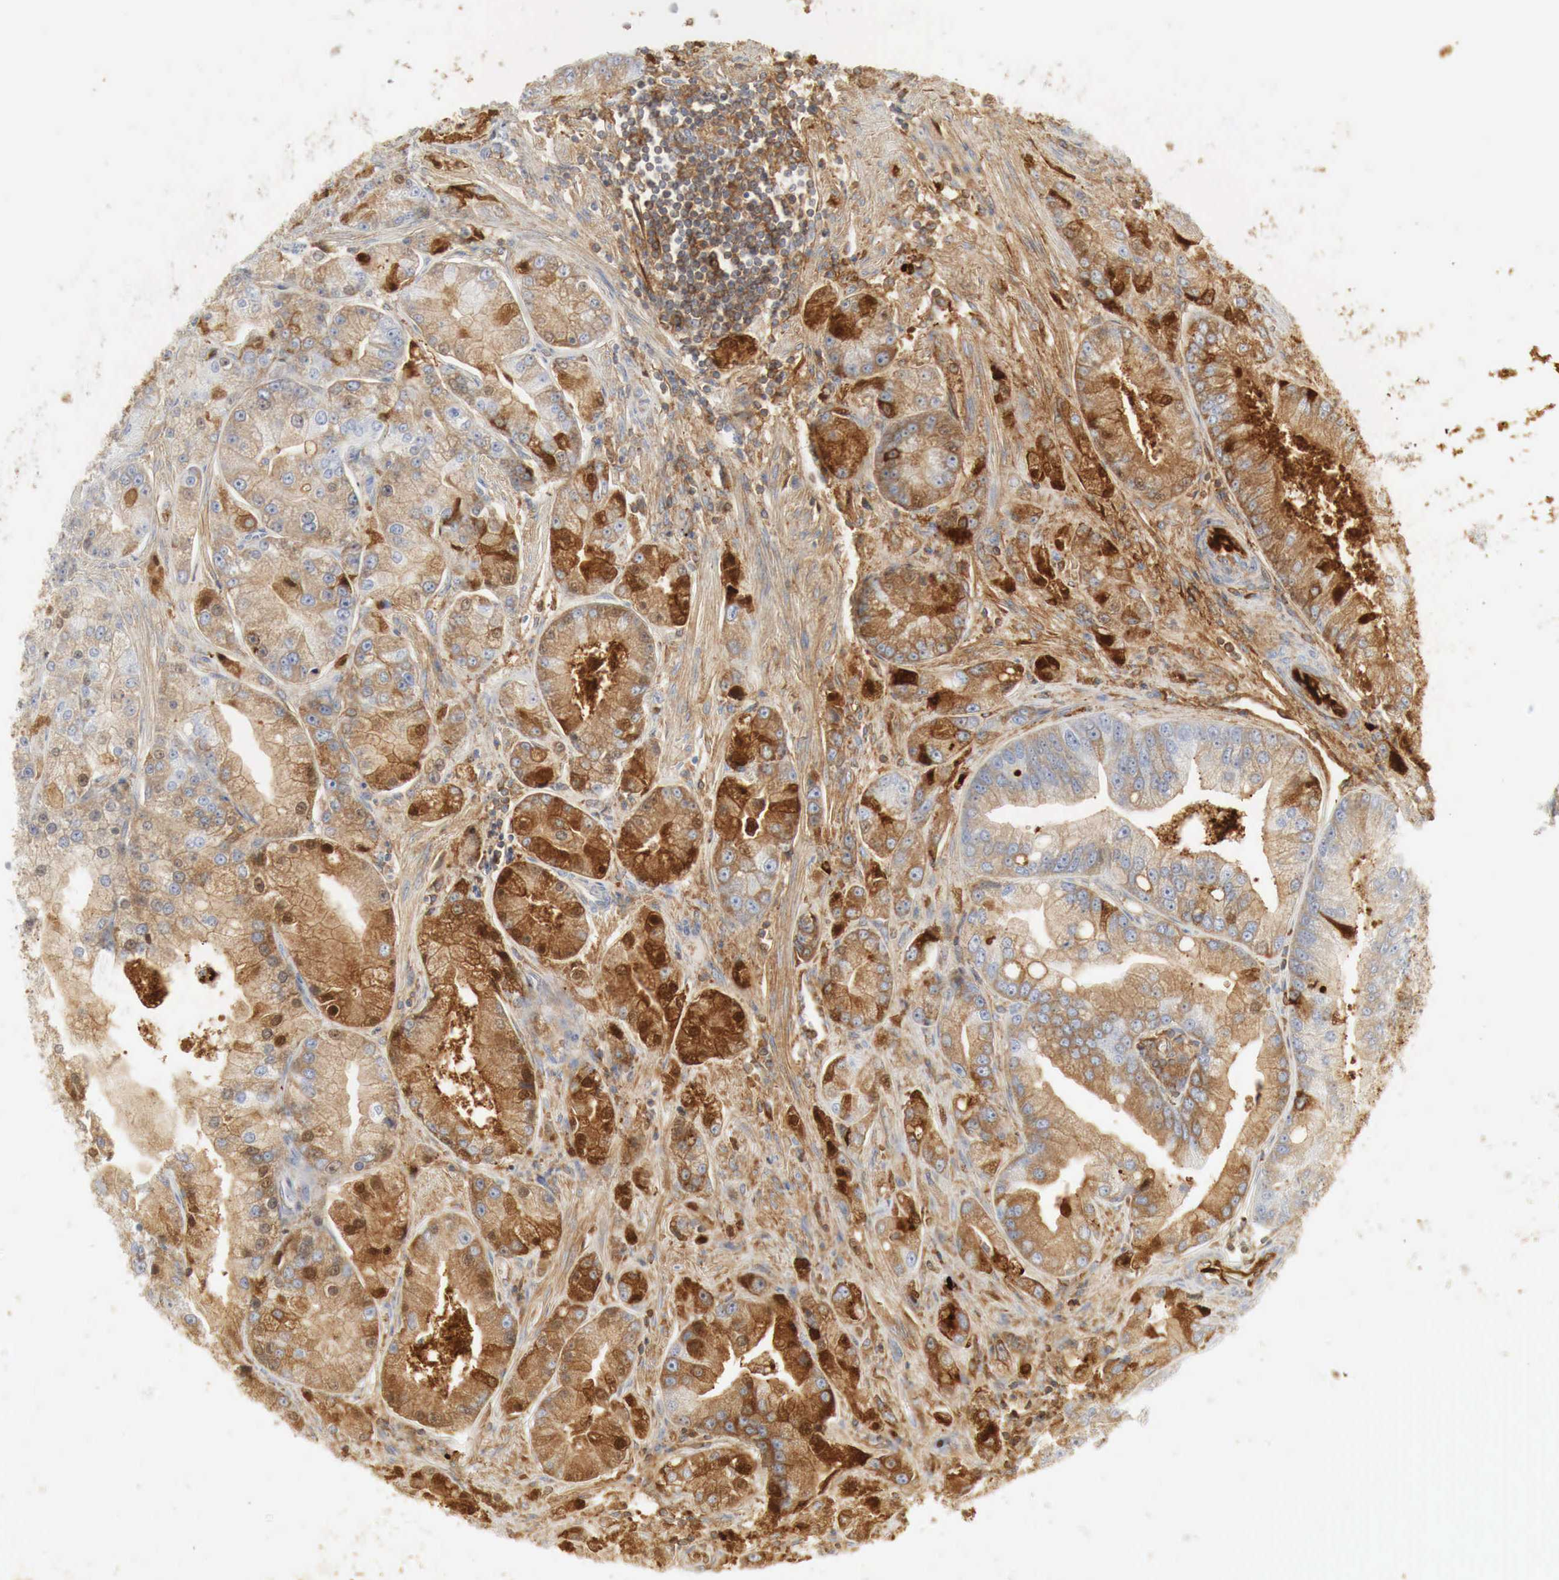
{"staining": {"intensity": "moderate", "quantity": "25%-75%", "location": "cytoplasmic/membranous"}, "tissue": "prostate cancer", "cell_type": "Tumor cells", "image_type": "cancer", "snomed": [{"axis": "morphology", "description": "Adenocarcinoma, Medium grade"}, {"axis": "topography", "description": "Prostate"}], "caption": "Medium-grade adenocarcinoma (prostate) was stained to show a protein in brown. There is medium levels of moderate cytoplasmic/membranous positivity in about 25%-75% of tumor cells.", "gene": "IGLC3", "patient": {"sex": "male", "age": 72}}